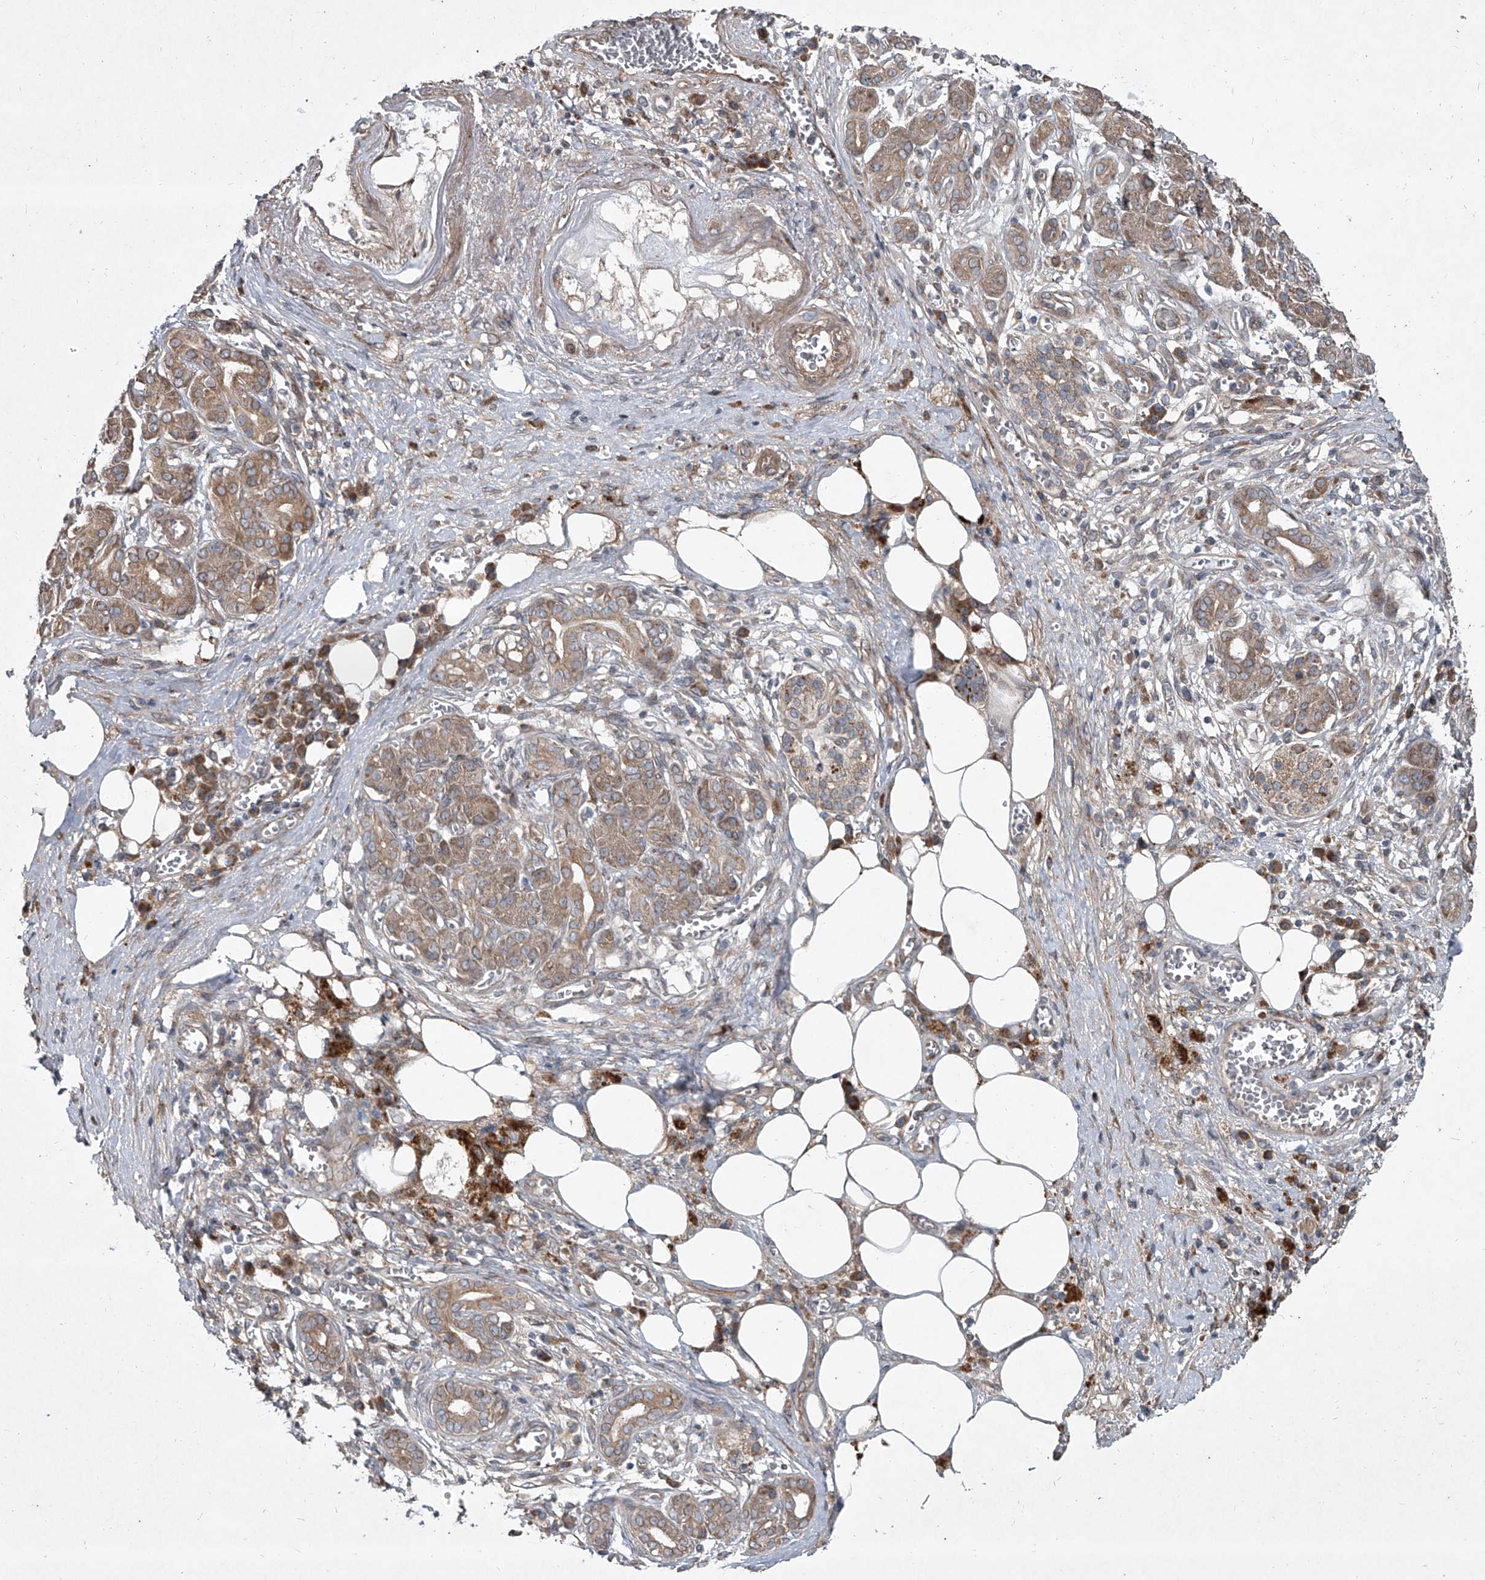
{"staining": {"intensity": "moderate", "quantity": "25%-75%", "location": "cytoplasmic/membranous"}, "tissue": "pancreatic cancer", "cell_type": "Tumor cells", "image_type": "cancer", "snomed": [{"axis": "morphology", "description": "Adenocarcinoma, NOS"}, {"axis": "topography", "description": "Pancreas"}], "caption": "Immunohistochemistry (IHC) (DAB (3,3'-diaminobenzidine)) staining of adenocarcinoma (pancreatic) displays moderate cytoplasmic/membranous protein expression in approximately 25%-75% of tumor cells. Nuclei are stained in blue.", "gene": "EVA1C", "patient": {"sex": "male", "age": 78}}